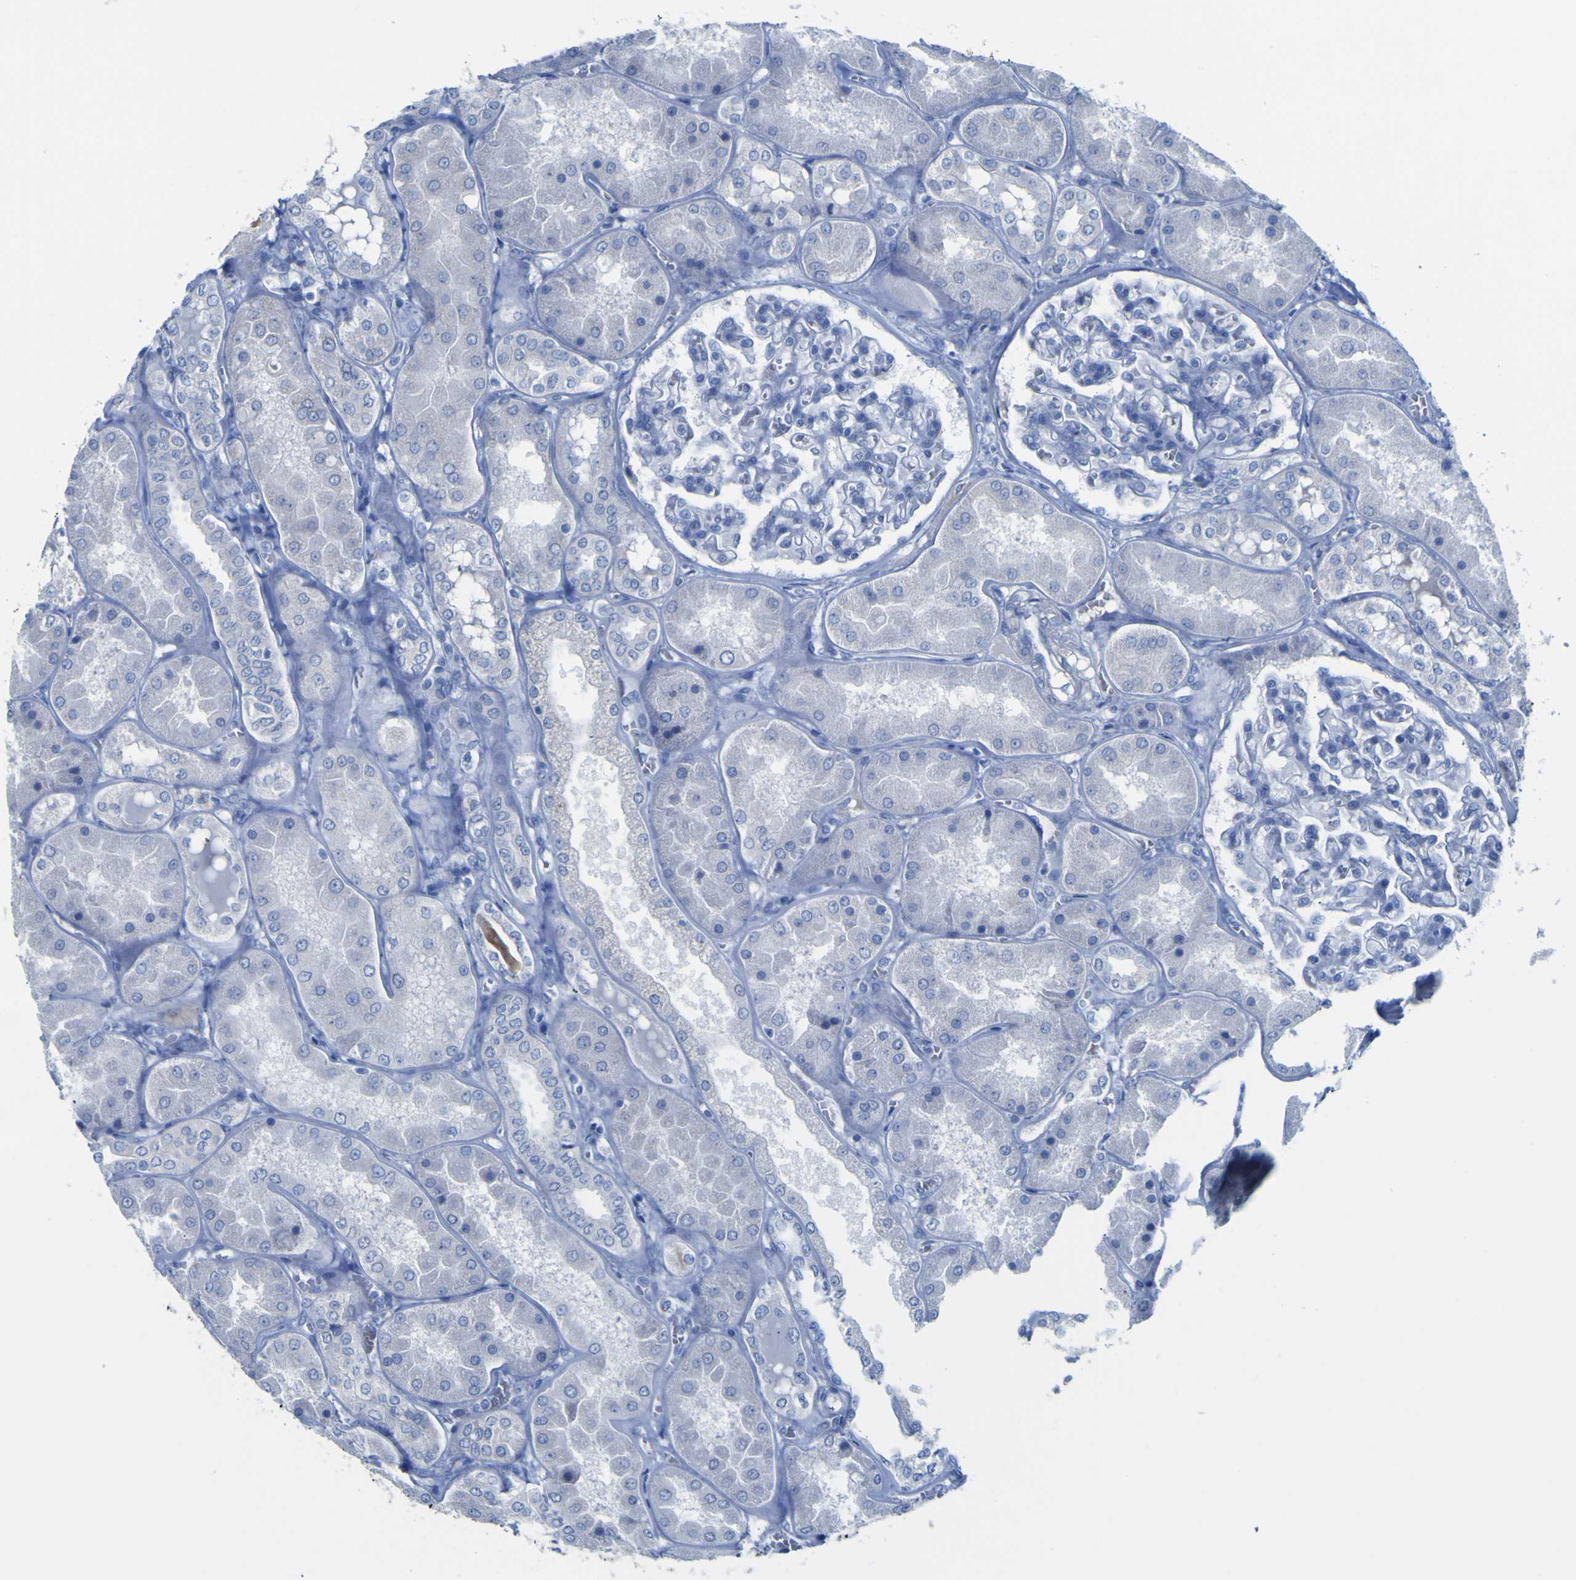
{"staining": {"intensity": "negative", "quantity": "none", "location": "none"}, "tissue": "kidney", "cell_type": "Cells in glomeruli", "image_type": "normal", "snomed": [{"axis": "morphology", "description": "Normal tissue, NOS"}, {"axis": "topography", "description": "Kidney"}], "caption": "Cells in glomeruli are negative for brown protein staining in normal kidney. (DAB (3,3'-diaminobenzidine) immunohistochemistry (IHC), high magnification).", "gene": "GCM1", "patient": {"sex": "female", "age": 56}}